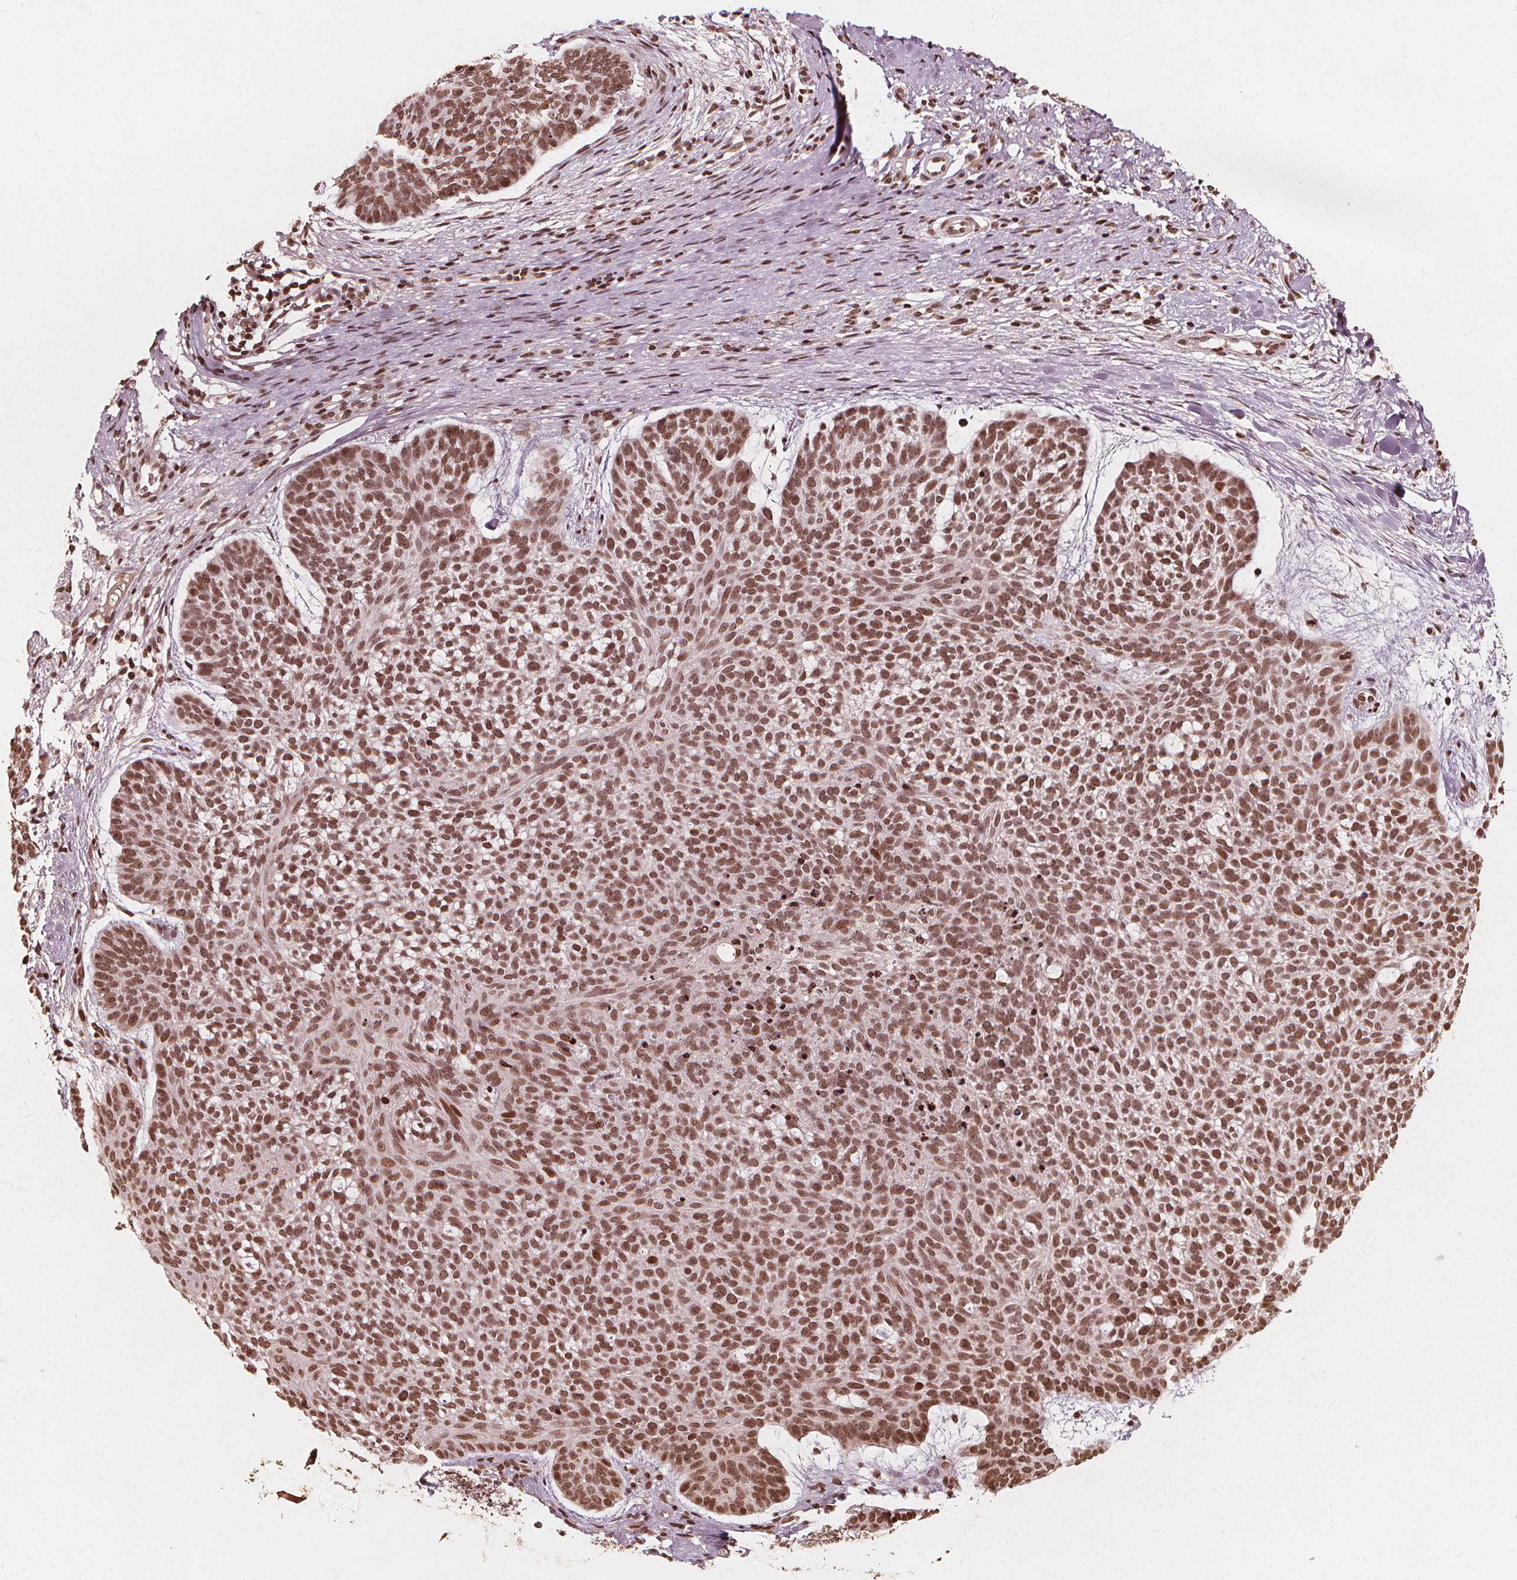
{"staining": {"intensity": "moderate", "quantity": ">75%", "location": "nuclear"}, "tissue": "skin cancer", "cell_type": "Tumor cells", "image_type": "cancer", "snomed": [{"axis": "morphology", "description": "Basal cell carcinoma"}, {"axis": "topography", "description": "Skin"}], "caption": "A brown stain labels moderate nuclear staining of a protein in human skin cancer tumor cells. (IHC, brightfield microscopy, high magnification).", "gene": "H3C14", "patient": {"sex": "male", "age": 64}}